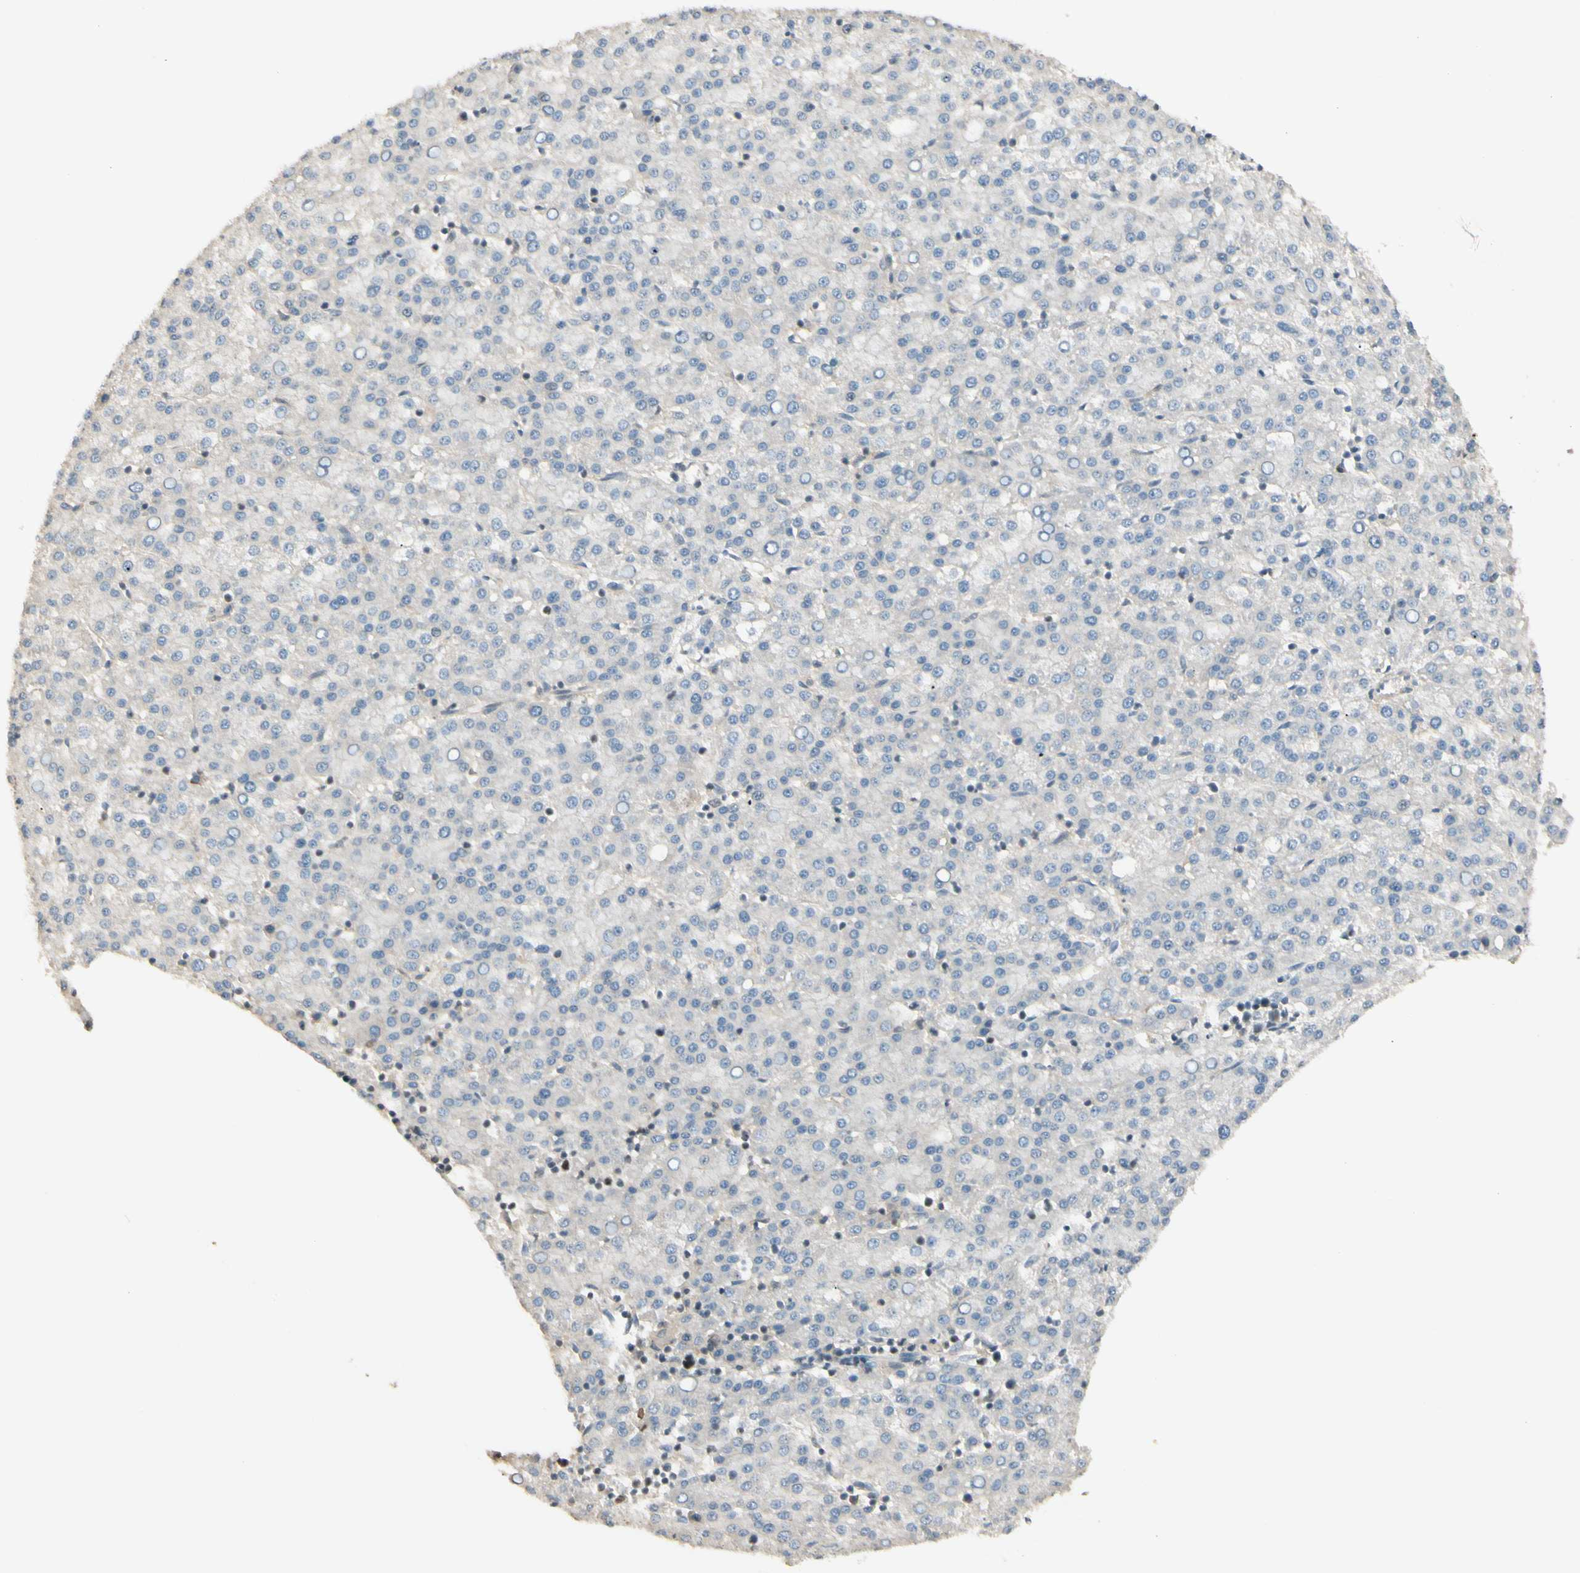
{"staining": {"intensity": "negative", "quantity": "none", "location": "none"}, "tissue": "liver cancer", "cell_type": "Tumor cells", "image_type": "cancer", "snomed": [{"axis": "morphology", "description": "Carcinoma, Hepatocellular, NOS"}, {"axis": "topography", "description": "Liver"}], "caption": "An image of liver hepatocellular carcinoma stained for a protein demonstrates no brown staining in tumor cells. (DAB (3,3'-diaminobenzidine) IHC with hematoxylin counter stain).", "gene": "NFYA", "patient": {"sex": "female", "age": 58}}